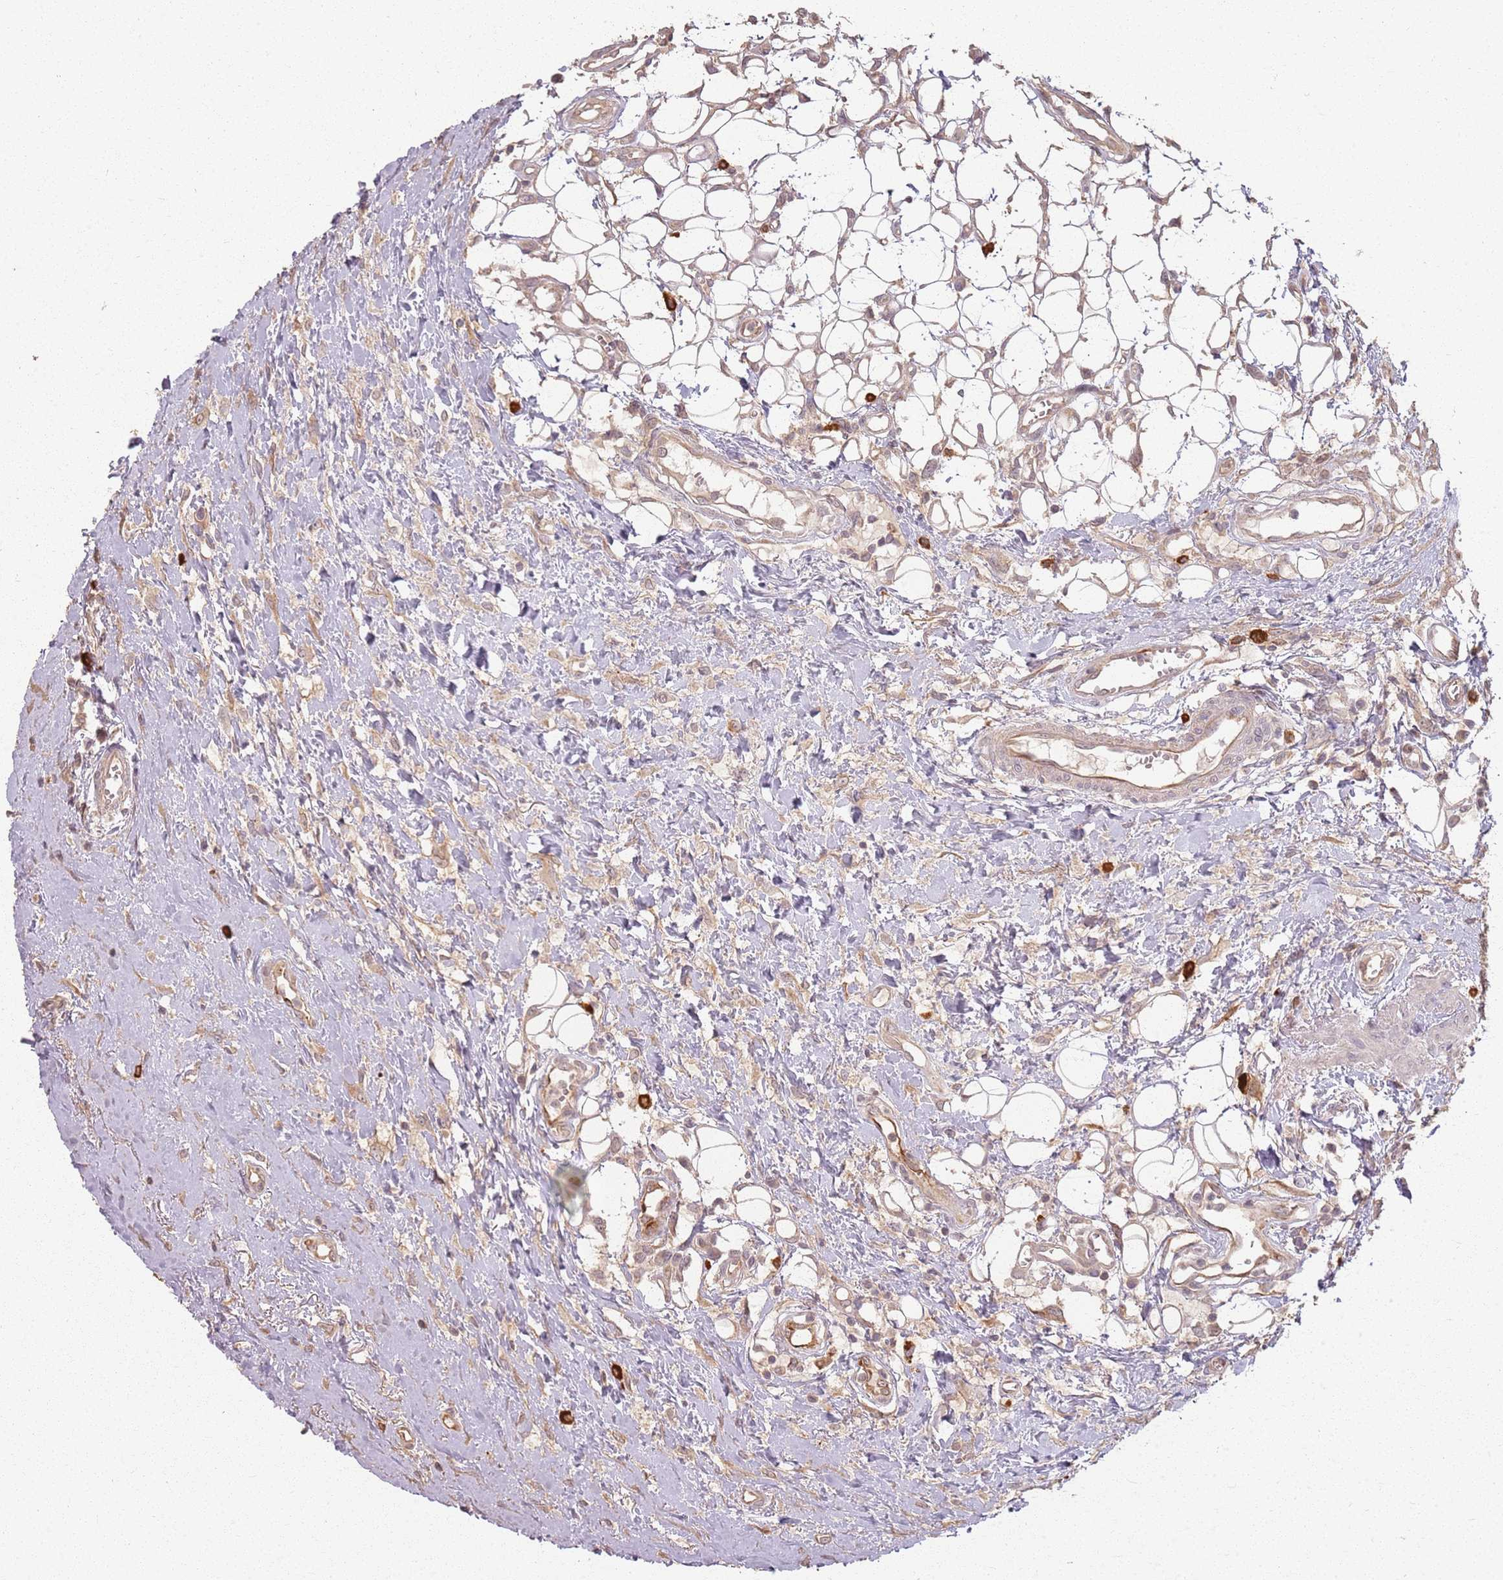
{"staining": {"intensity": "moderate", "quantity": ">75%", "location": "cytoplasmic/membranous"}, "tissue": "head and neck cancer", "cell_type": "Tumor cells", "image_type": "cancer", "snomed": [{"axis": "morphology", "description": "Squamous cell carcinoma, NOS"}, {"axis": "topography", "description": "Head-Neck"}], "caption": "Protein expression analysis of human head and neck cancer (squamous cell carcinoma) reveals moderate cytoplasmic/membranous positivity in approximately >75% of tumor cells.", "gene": "CCDC168", "patient": {"sex": "female", "age": 70}}